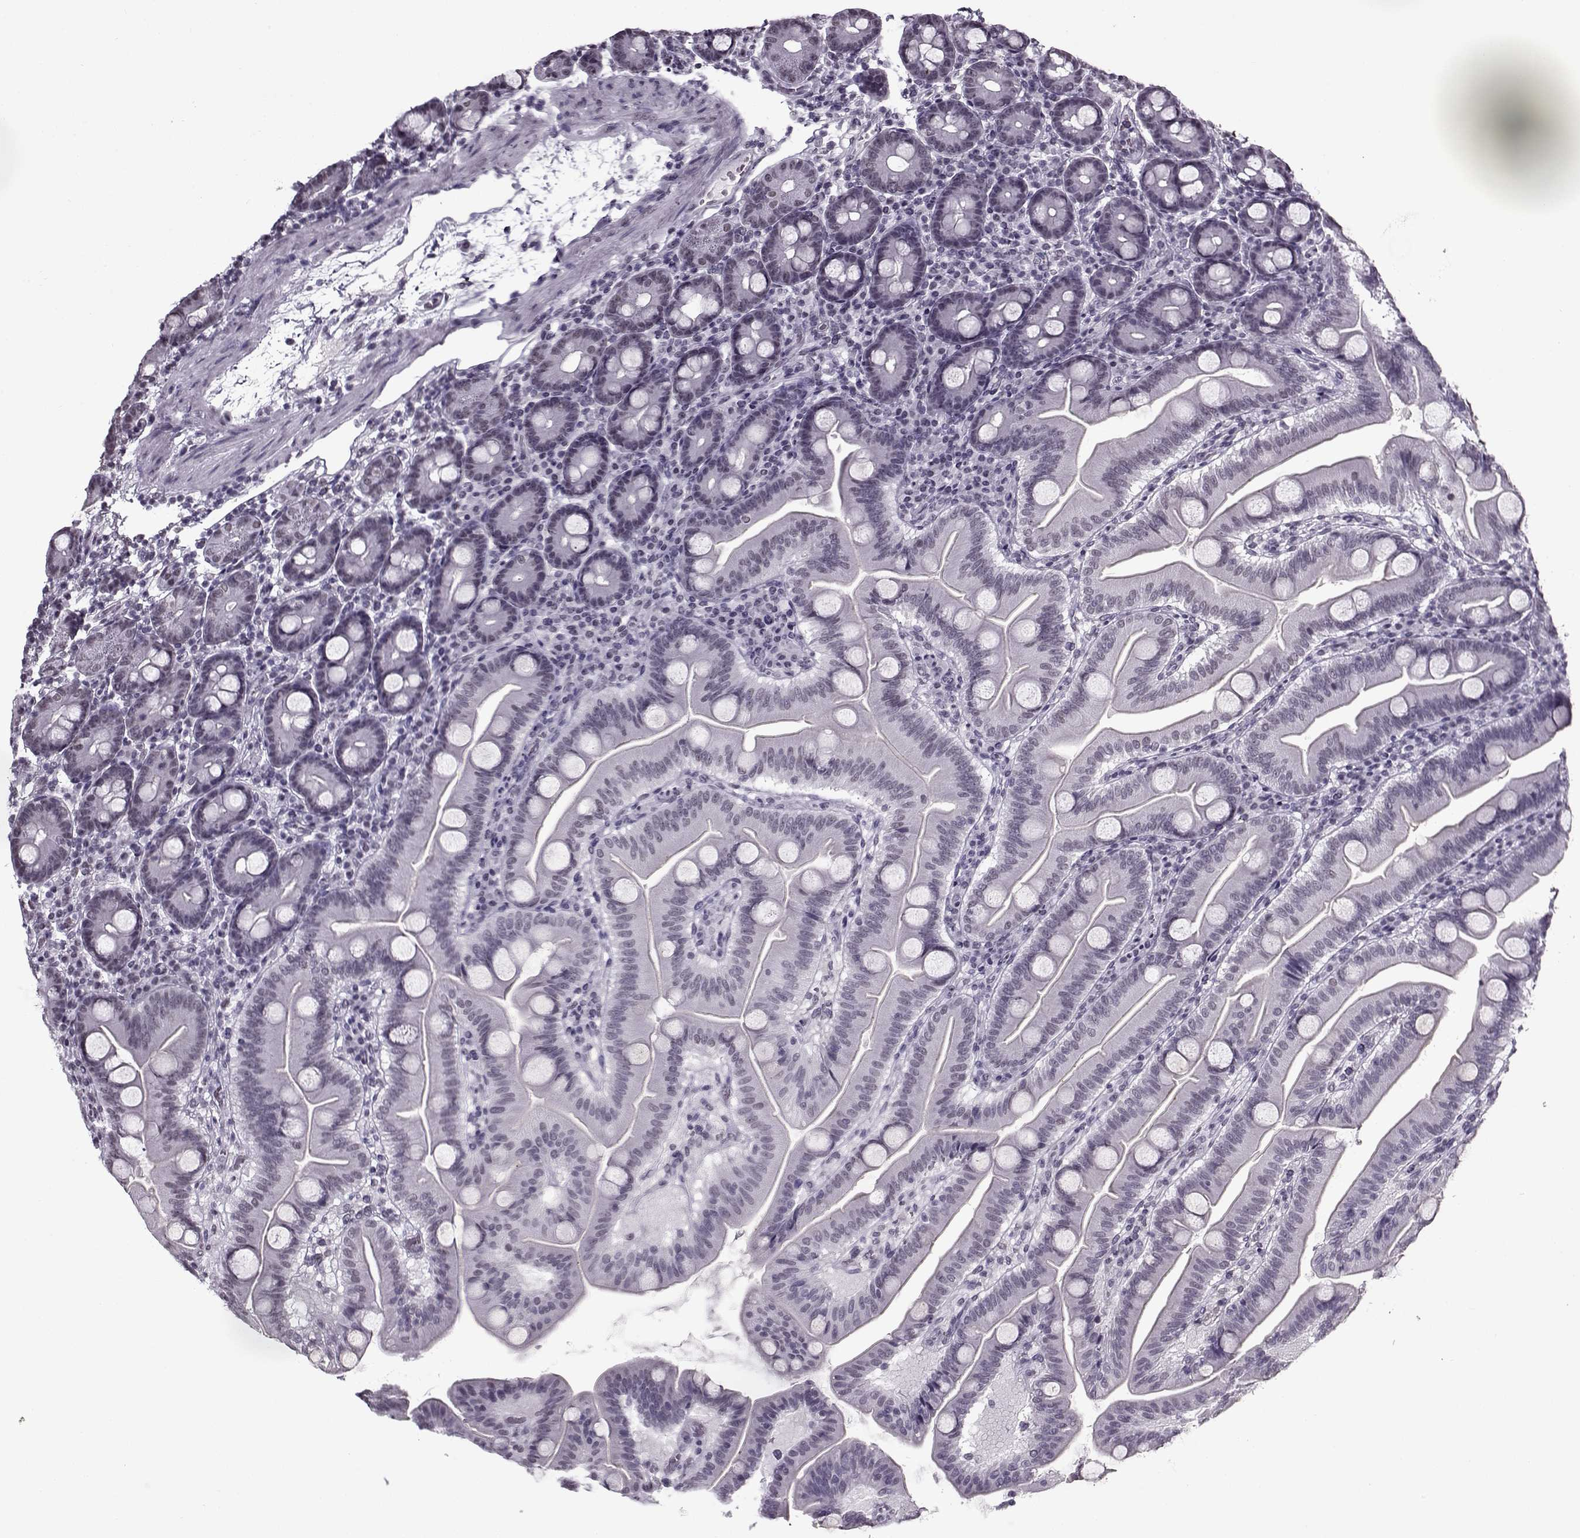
{"staining": {"intensity": "negative", "quantity": "none", "location": "none"}, "tissue": "duodenum", "cell_type": "Glandular cells", "image_type": "normal", "snomed": [{"axis": "morphology", "description": "Normal tissue, NOS"}, {"axis": "topography", "description": "Duodenum"}], "caption": "Micrograph shows no significant protein staining in glandular cells of benign duodenum.", "gene": "PRMT8", "patient": {"sex": "male", "age": 59}}